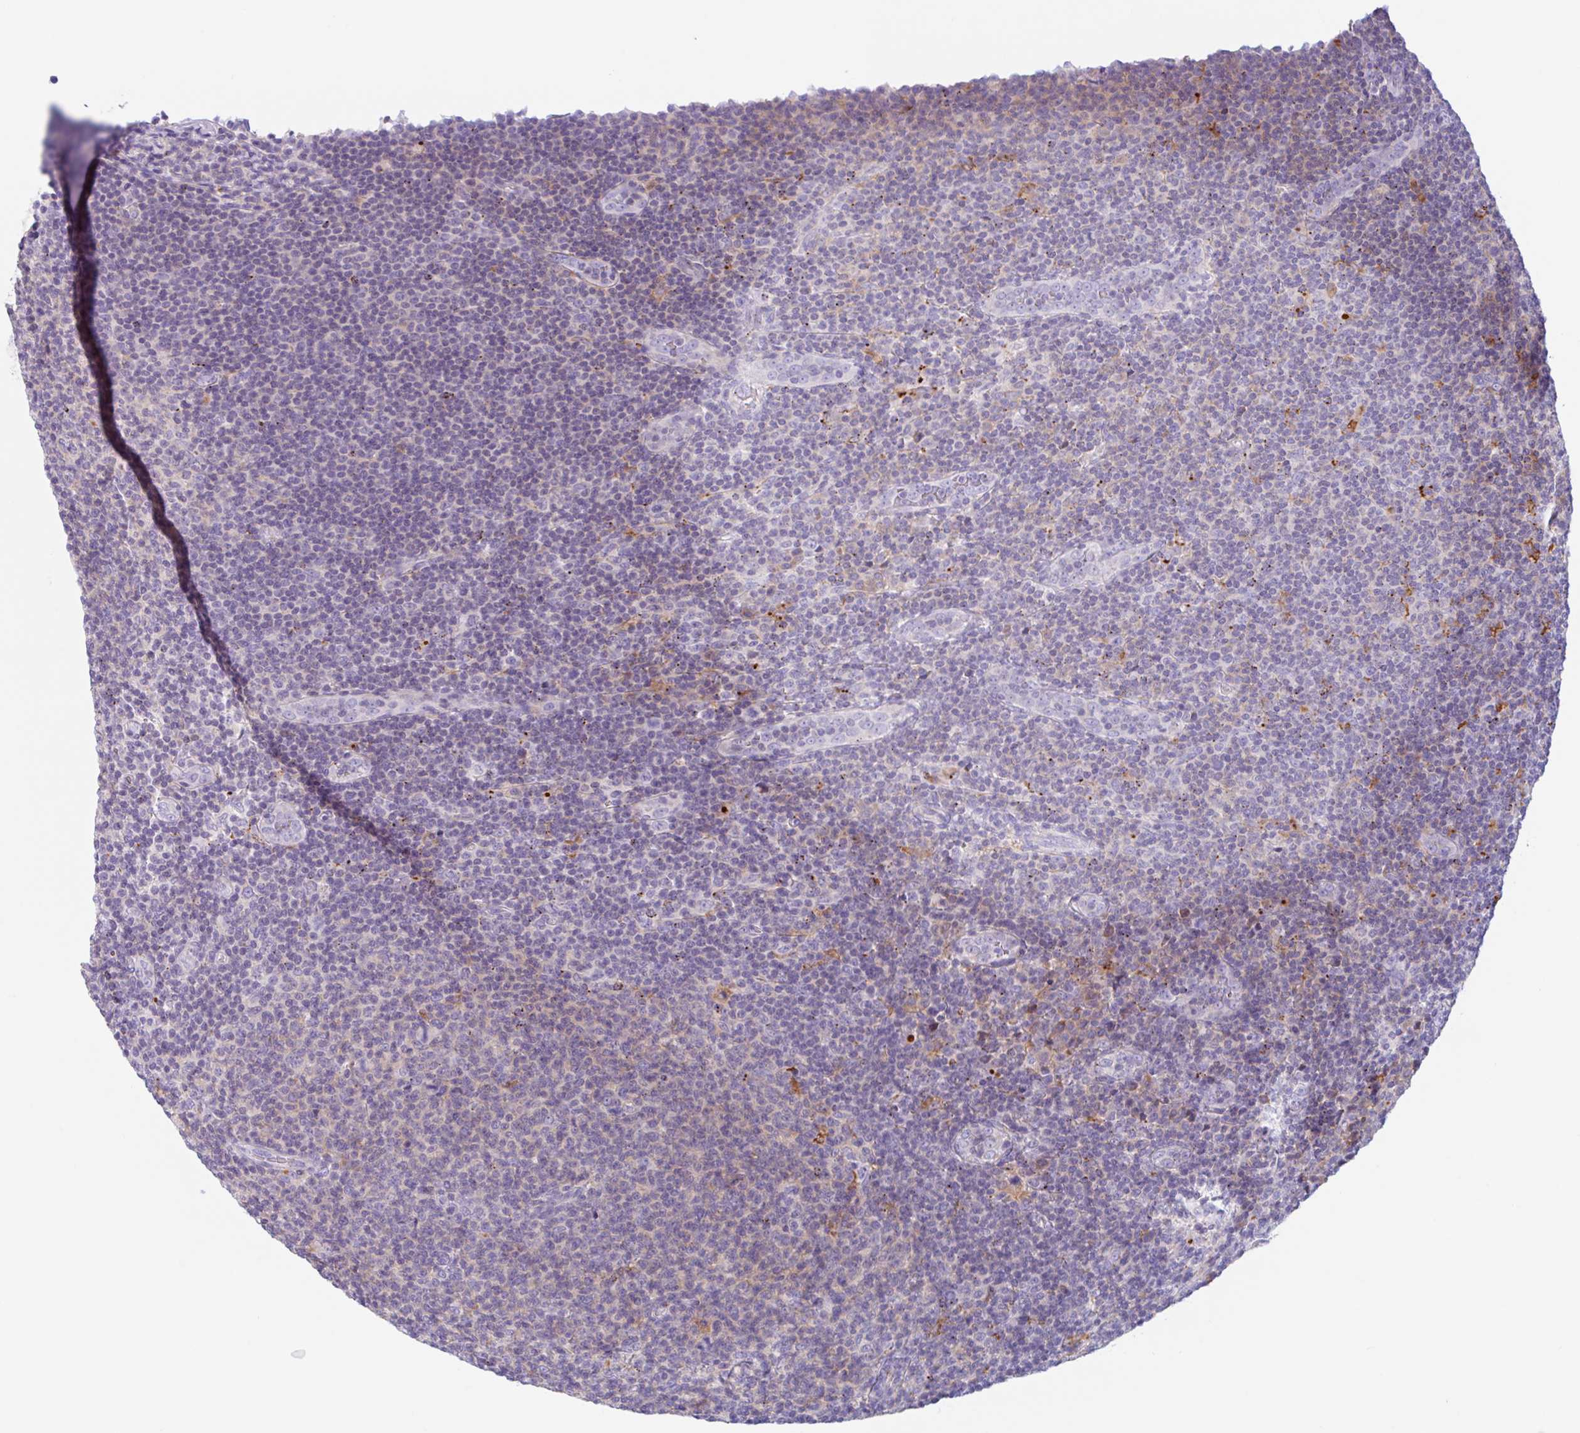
{"staining": {"intensity": "negative", "quantity": "none", "location": "none"}, "tissue": "lymphoma", "cell_type": "Tumor cells", "image_type": "cancer", "snomed": [{"axis": "morphology", "description": "Malignant lymphoma, non-Hodgkin's type, Low grade"}, {"axis": "topography", "description": "Lymph node"}], "caption": "This histopathology image is of lymphoma stained with IHC to label a protein in brown with the nuclei are counter-stained blue. There is no expression in tumor cells. (DAB (3,3'-diaminobenzidine) immunohistochemistry, high magnification).", "gene": "ANKRD9", "patient": {"sex": "male", "age": 66}}